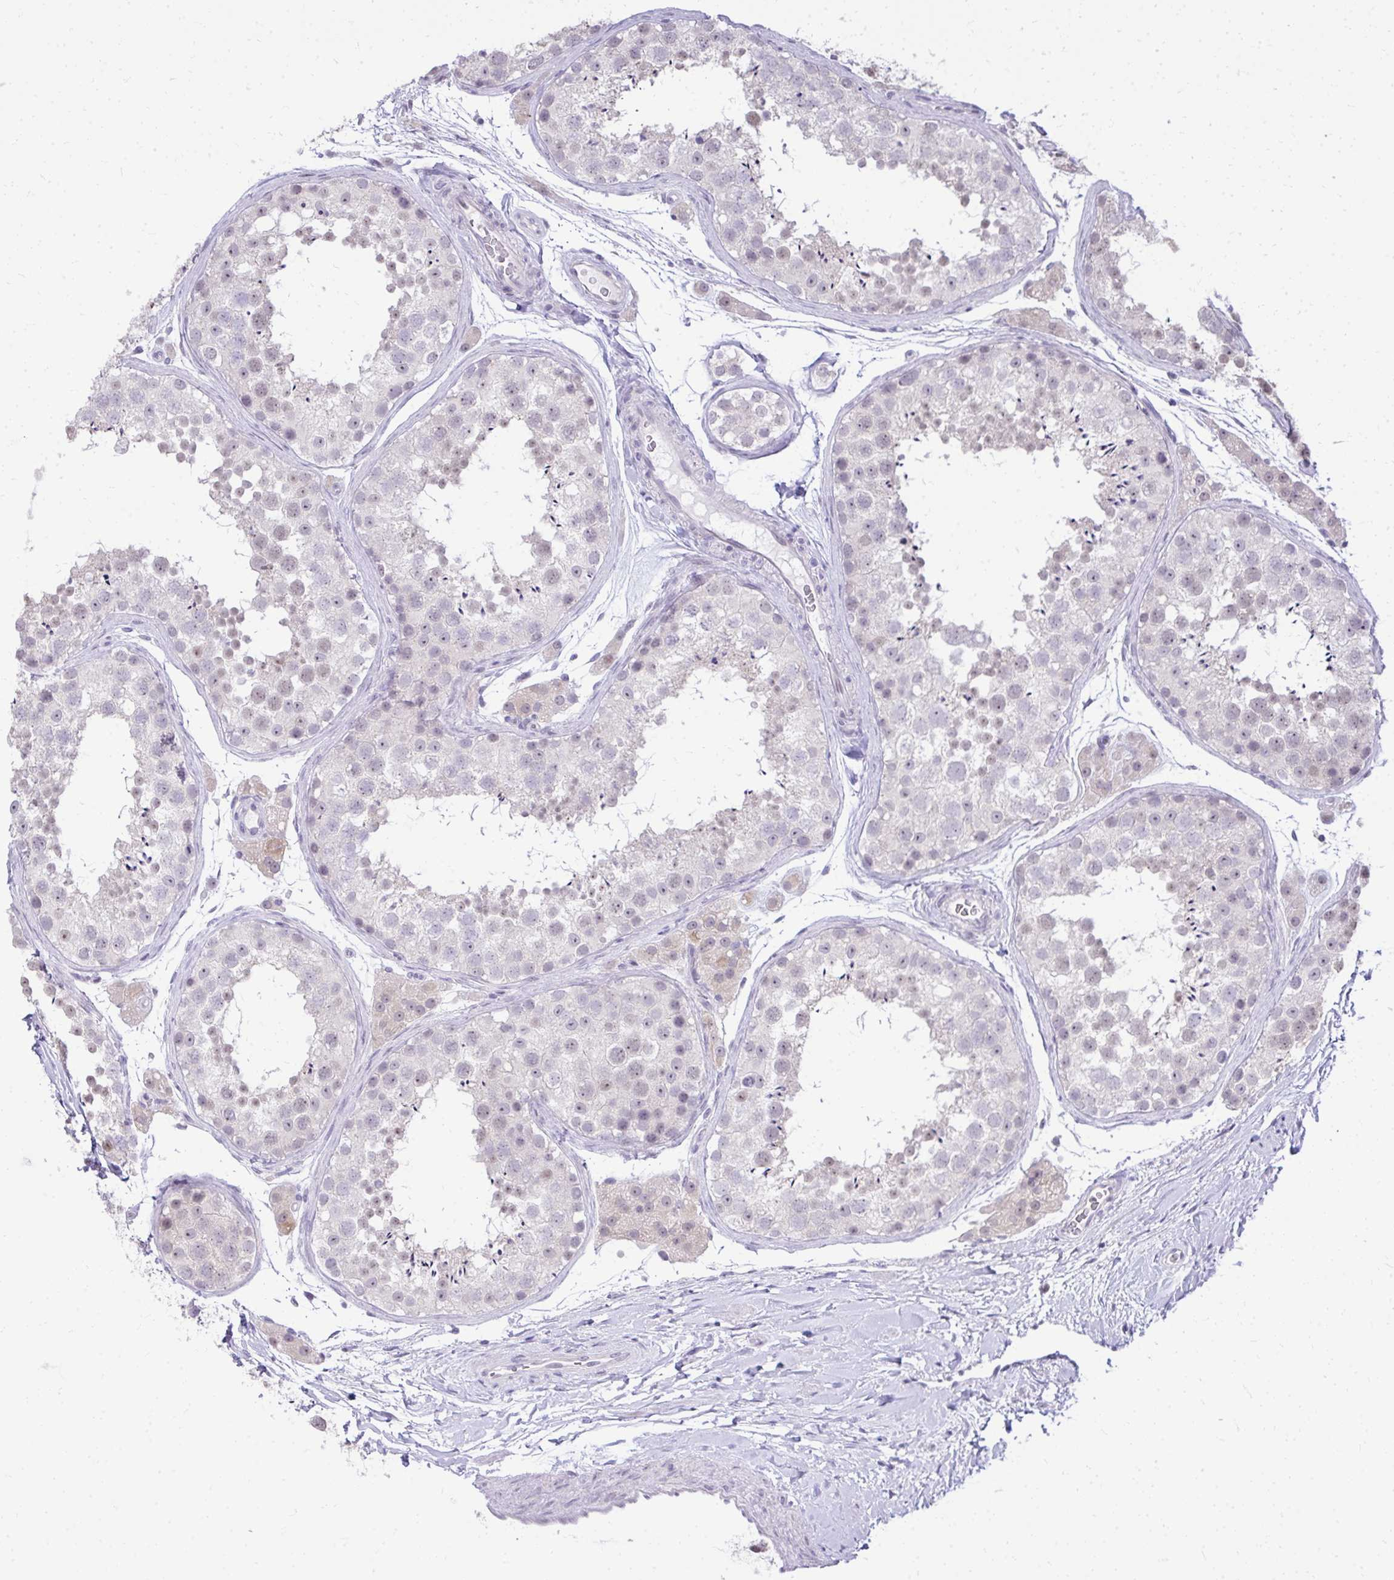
{"staining": {"intensity": "weak", "quantity": "25%-75%", "location": "nuclear"}, "tissue": "testis", "cell_type": "Cells in seminiferous ducts", "image_type": "normal", "snomed": [{"axis": "morphology", "description": "Normal tissue, NOS"}, {"axis": "topography", "description": "Testis"}], "caption": "Weak nuclear protein expression is appreciated in about 25%-75% of cells in seminiferous ducts in testis. Nuclei are stained in blue.", "gene": "EID3", "patient": {"sex": "male", "age": 41}}